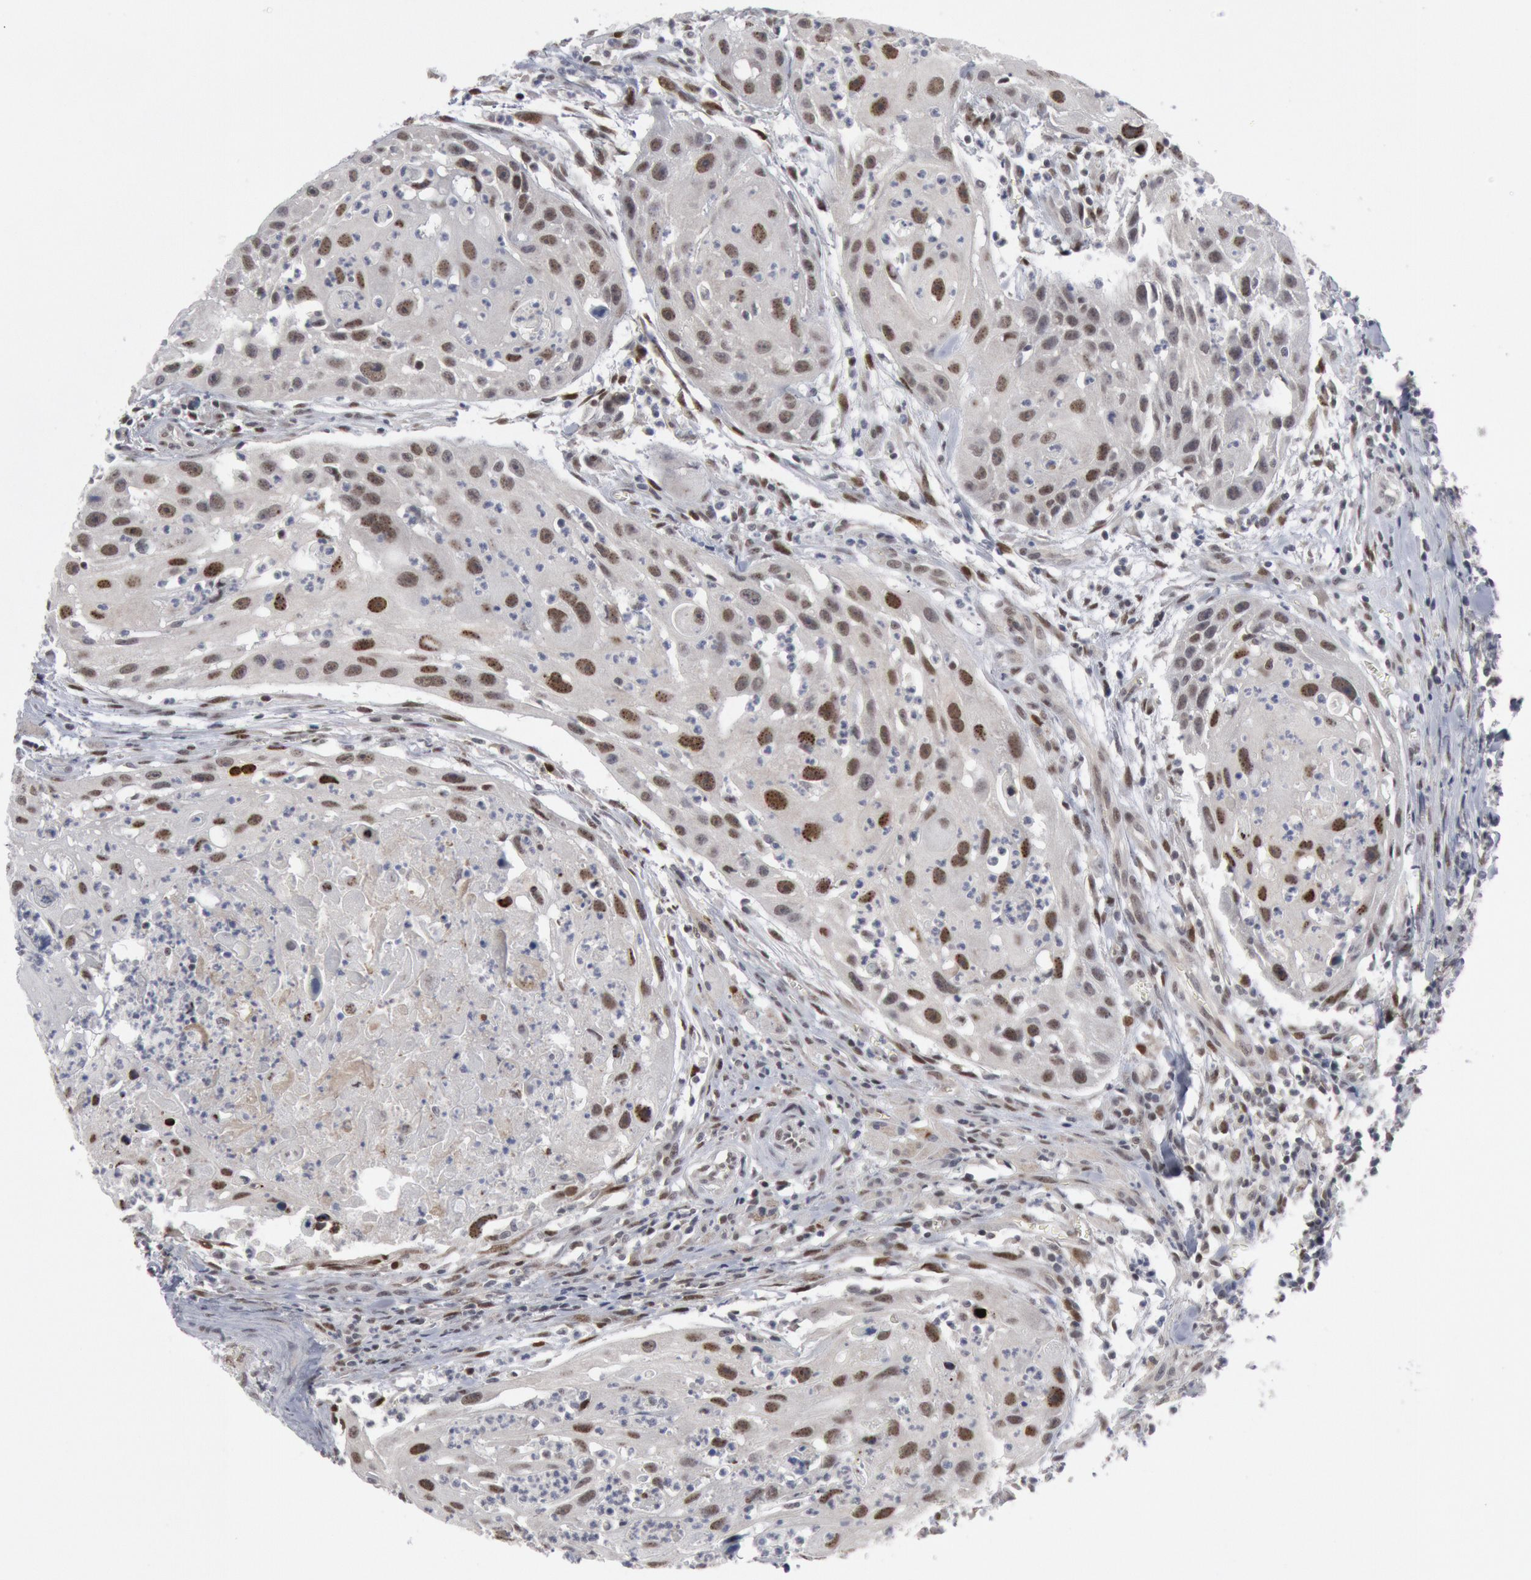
{"staining": {"intensity": "moderate", "quantity": "25%-75%", "location": "nuclear"}, "tissue": "head and neck cancer", "cell_type": "Tumor cells", "image_type": "cancer", "snomed": [{"axis": "morphology", "description": "Squamous cell carcinoma, NOS"}, {"axis": "topography", "description": "Head-Neck"}], "caption": "A medium amount of moderate nuclear staining is identified in about 25%-75% of tumor cells in squamous cell carcinoma (head and neck) tissue. The protein is stained brown, and the nuclei are stained in blue (DAB IHC with brightfield microscopy, high magnification).", "gene": "FOXO1", "patient": {"sex": "male", "age": 64}}